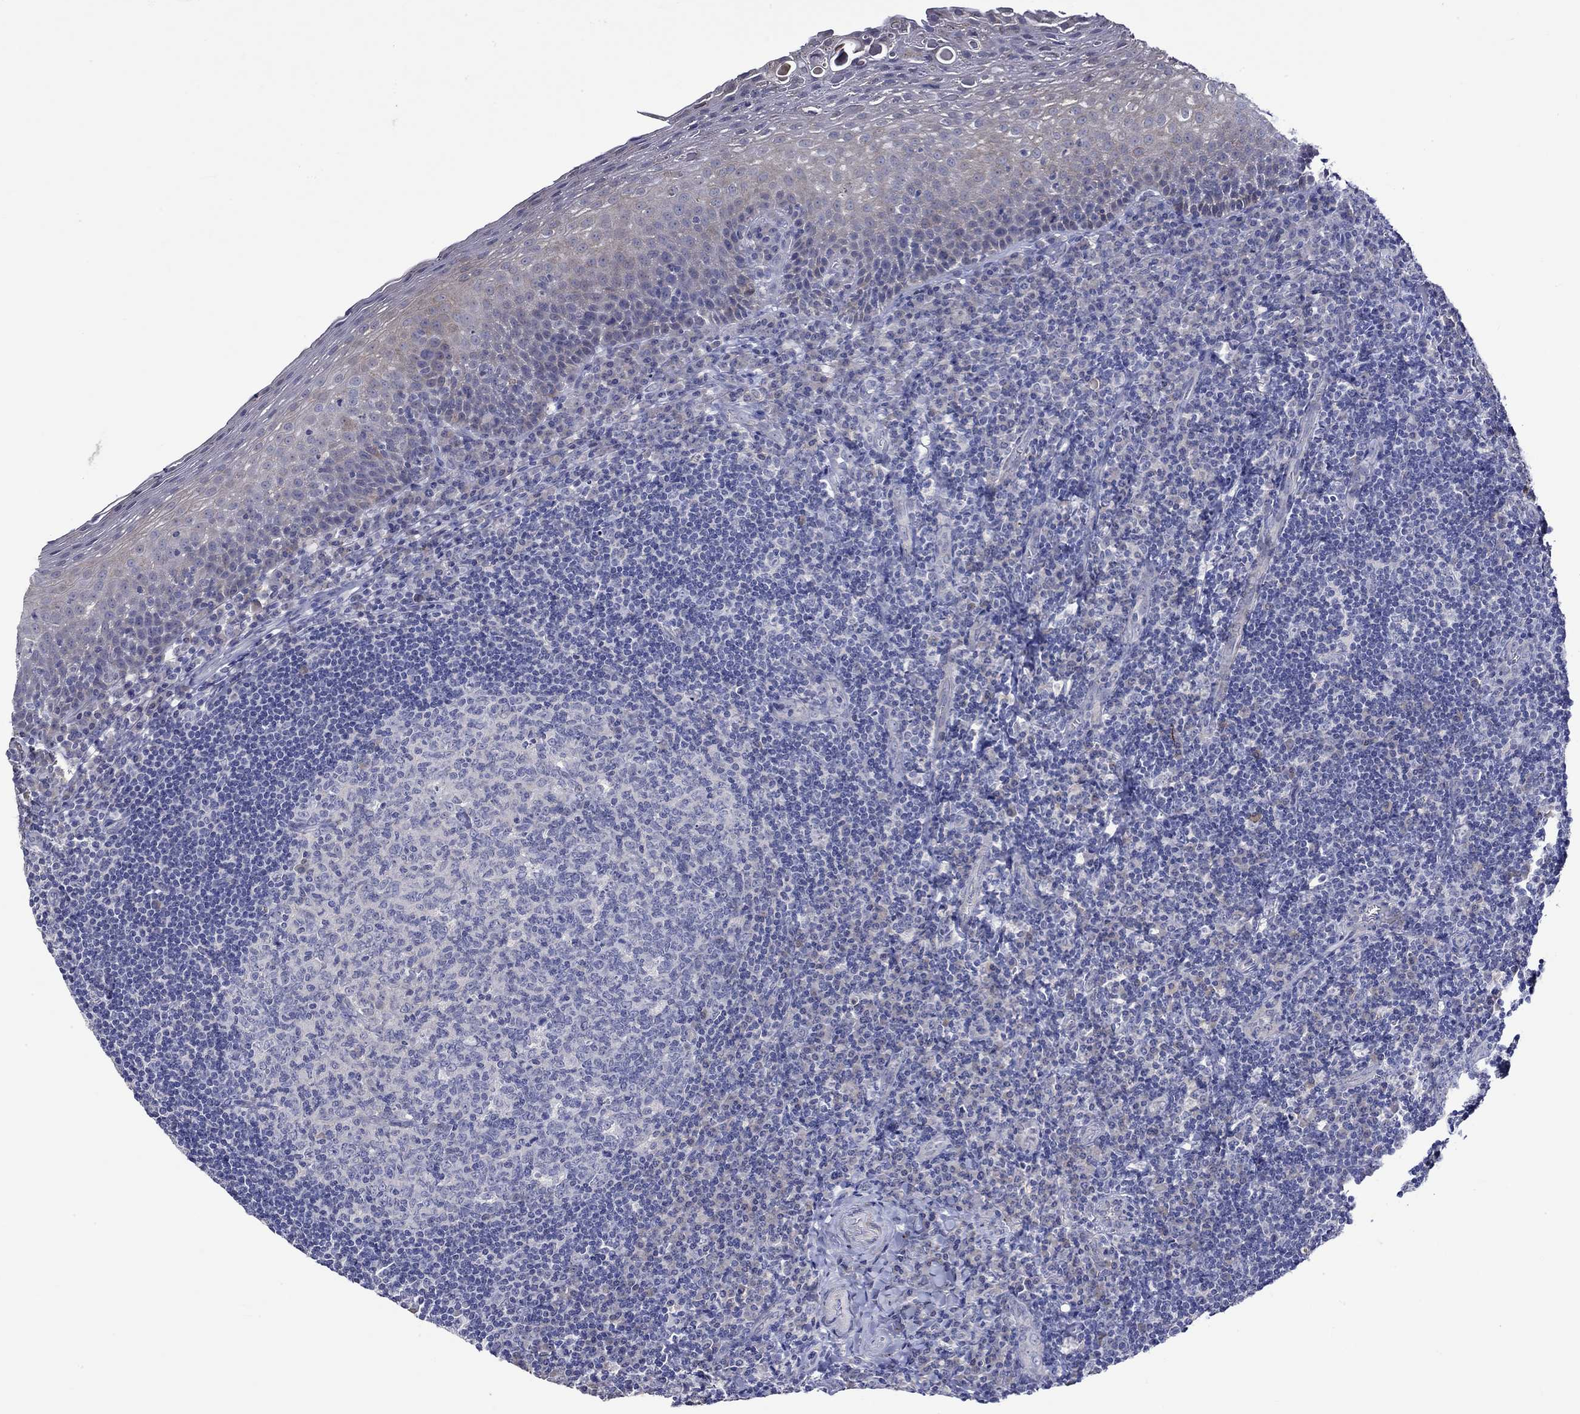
{"staining": {"intensity": "negative", "quantity": "none", "location": "none"}, "tissue": "tonsil", "cell_type": "Germinal center cells", "image_type": "normal", "snomed": [{"axis": "morphology", "description": "Normal tissue, NOS"}, {"axis": "morphology", "description": "Inflammation, NOS"}, {"axis": "topography", "description": "Tonsil"}], "caption": "This is an immunohistochemistry (IHC) image of unremarkable tonsil. There is no staining in germinal center cells.", "gene": "CRYAB", "patient": {"sex": "female", "age": 31}}